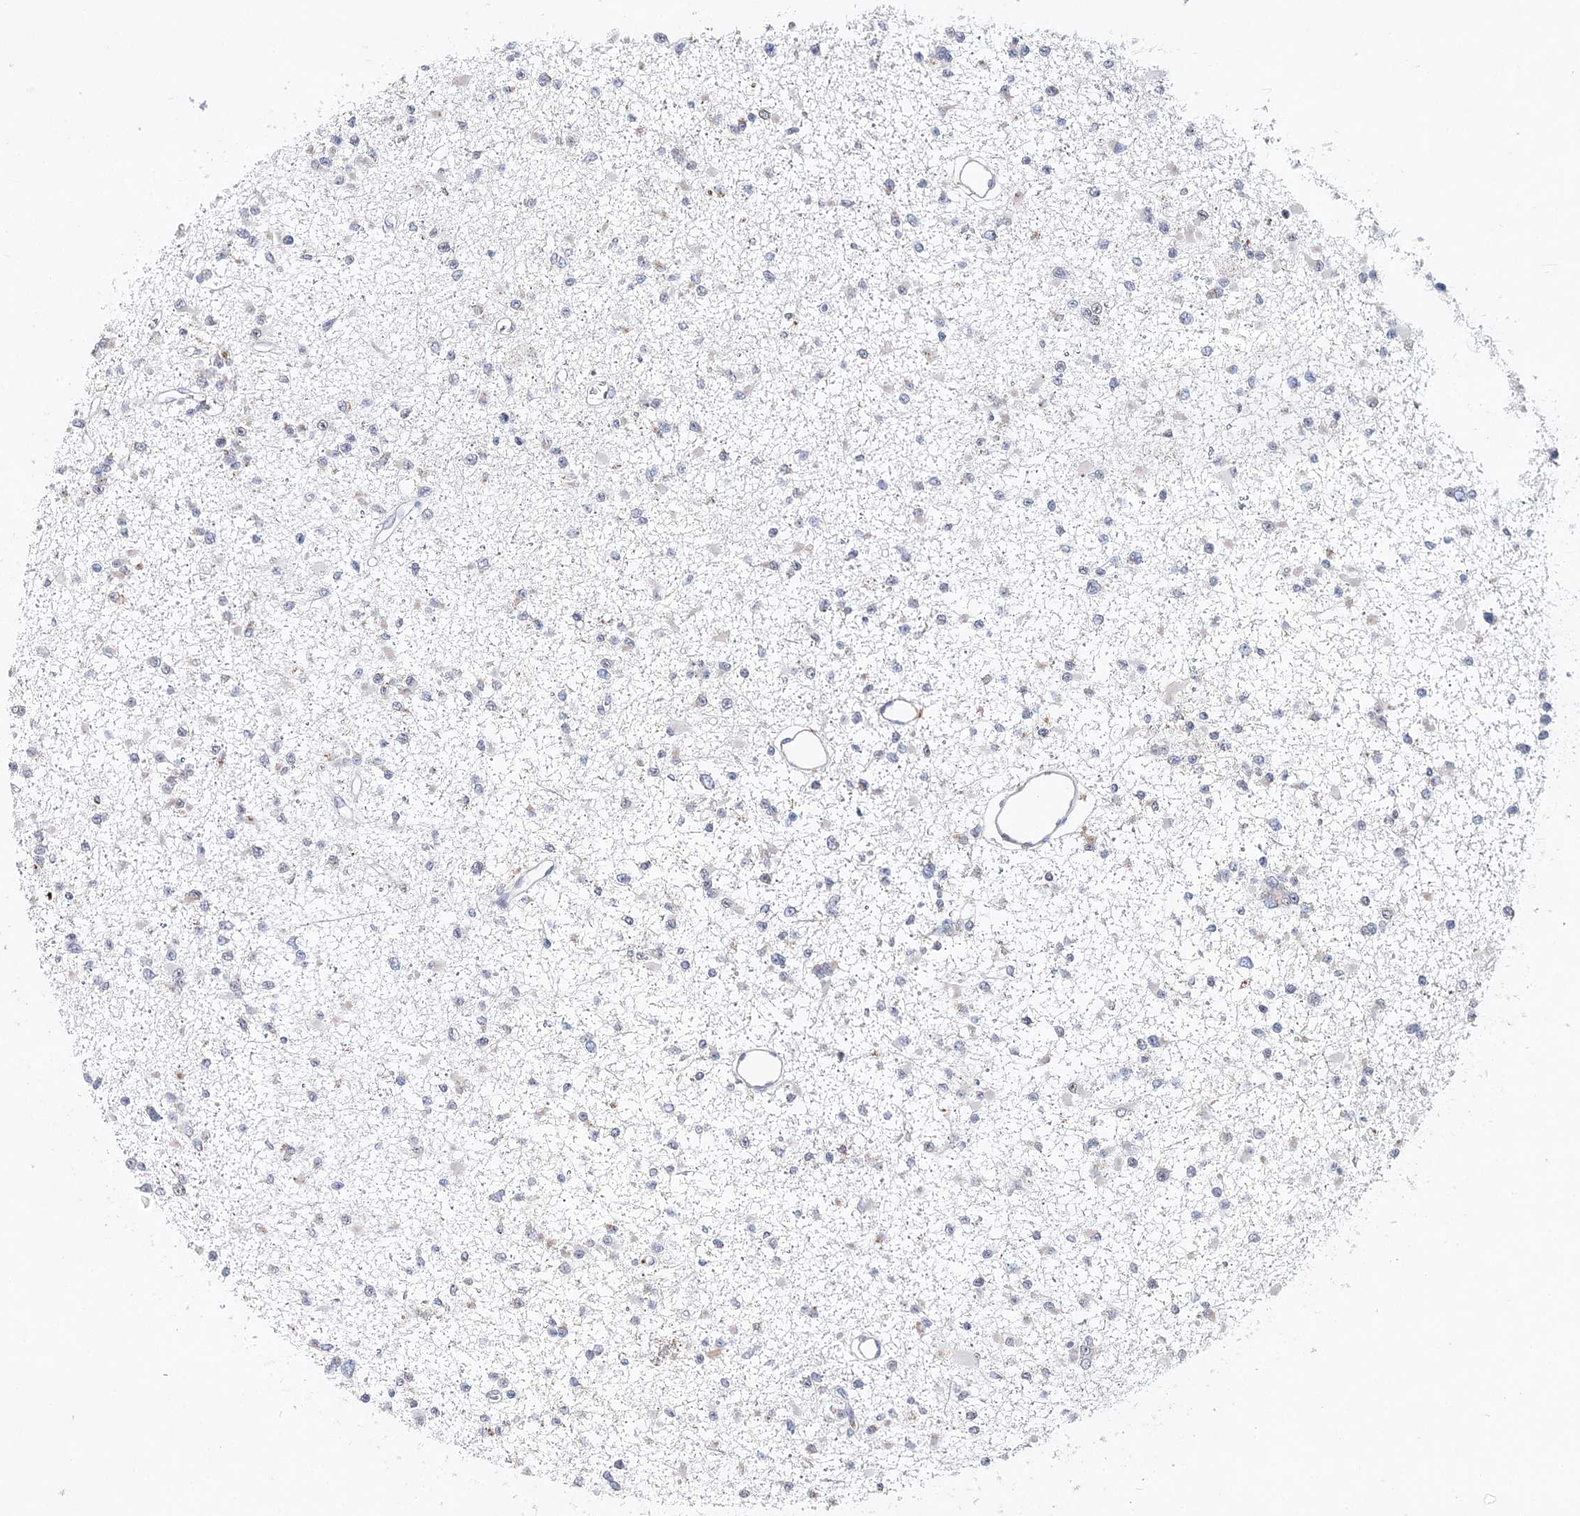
{"staining": {"intensity": "weak", "quantity": "<25%", "location": "cytoplasmic/membranous"}, "tissue": "glioma", "cell_type": "Tumor cells", "image_type": "cancer", "snomed": [{"axis": "morphology", "description": "Glioma, malignant, Low grade"}, {"axis": "topography", "description": "Brain"}], "caption": "The histopathology image displays no significant expression in tumor cells of glioma. (DAB (3,3'-diaminobenzidine) IHC with hematoxylin counter stain).", "gene": "C3orf38", "patient": {"sex": "female", "age": 22}}